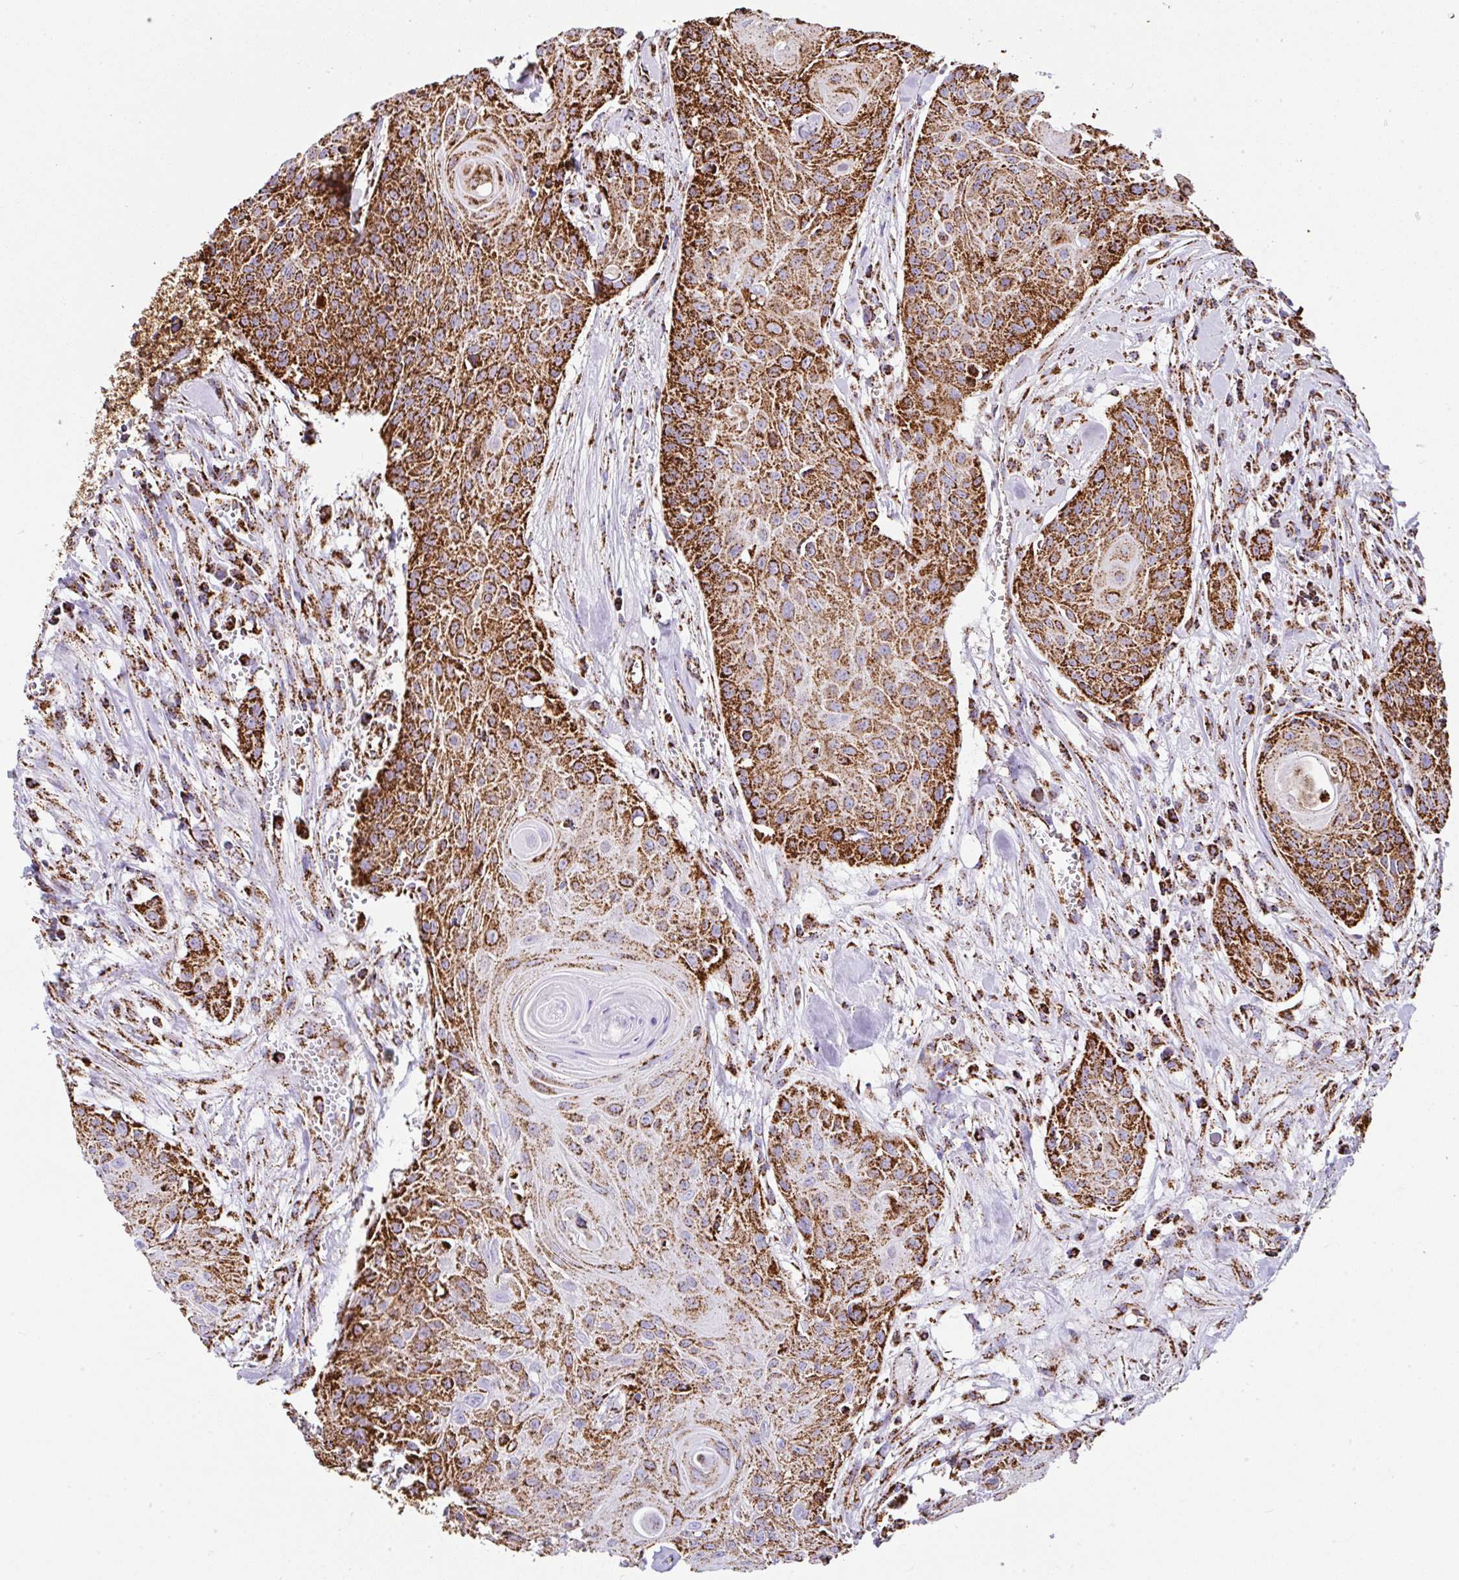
{"staining": {"intensity": "strong", "quantity": ">75%", "location": "cytoplasmic/membranous"}, "tissue": "head and neck cancer", "cell_type": "Tumor cells", "image_type": "cancer", "snomed": [{"axis": "morphology", "description": "Squamous cell carcinoma, NOS"}, {"axis": "topography", "description": "Lymph node"}, {"axis": "topography", "description": "Salivary gland"}, {"axis": "topography", "description": "Head-Neck"}], "caption": "Protein staining of head and neck cancer tissue demonstrates strong cytoplasmic/membranous positivity in approximately >75% of tumor cells.", "gene": "ANKRD33B", "patient": {"sex": "female", "age": 74}}